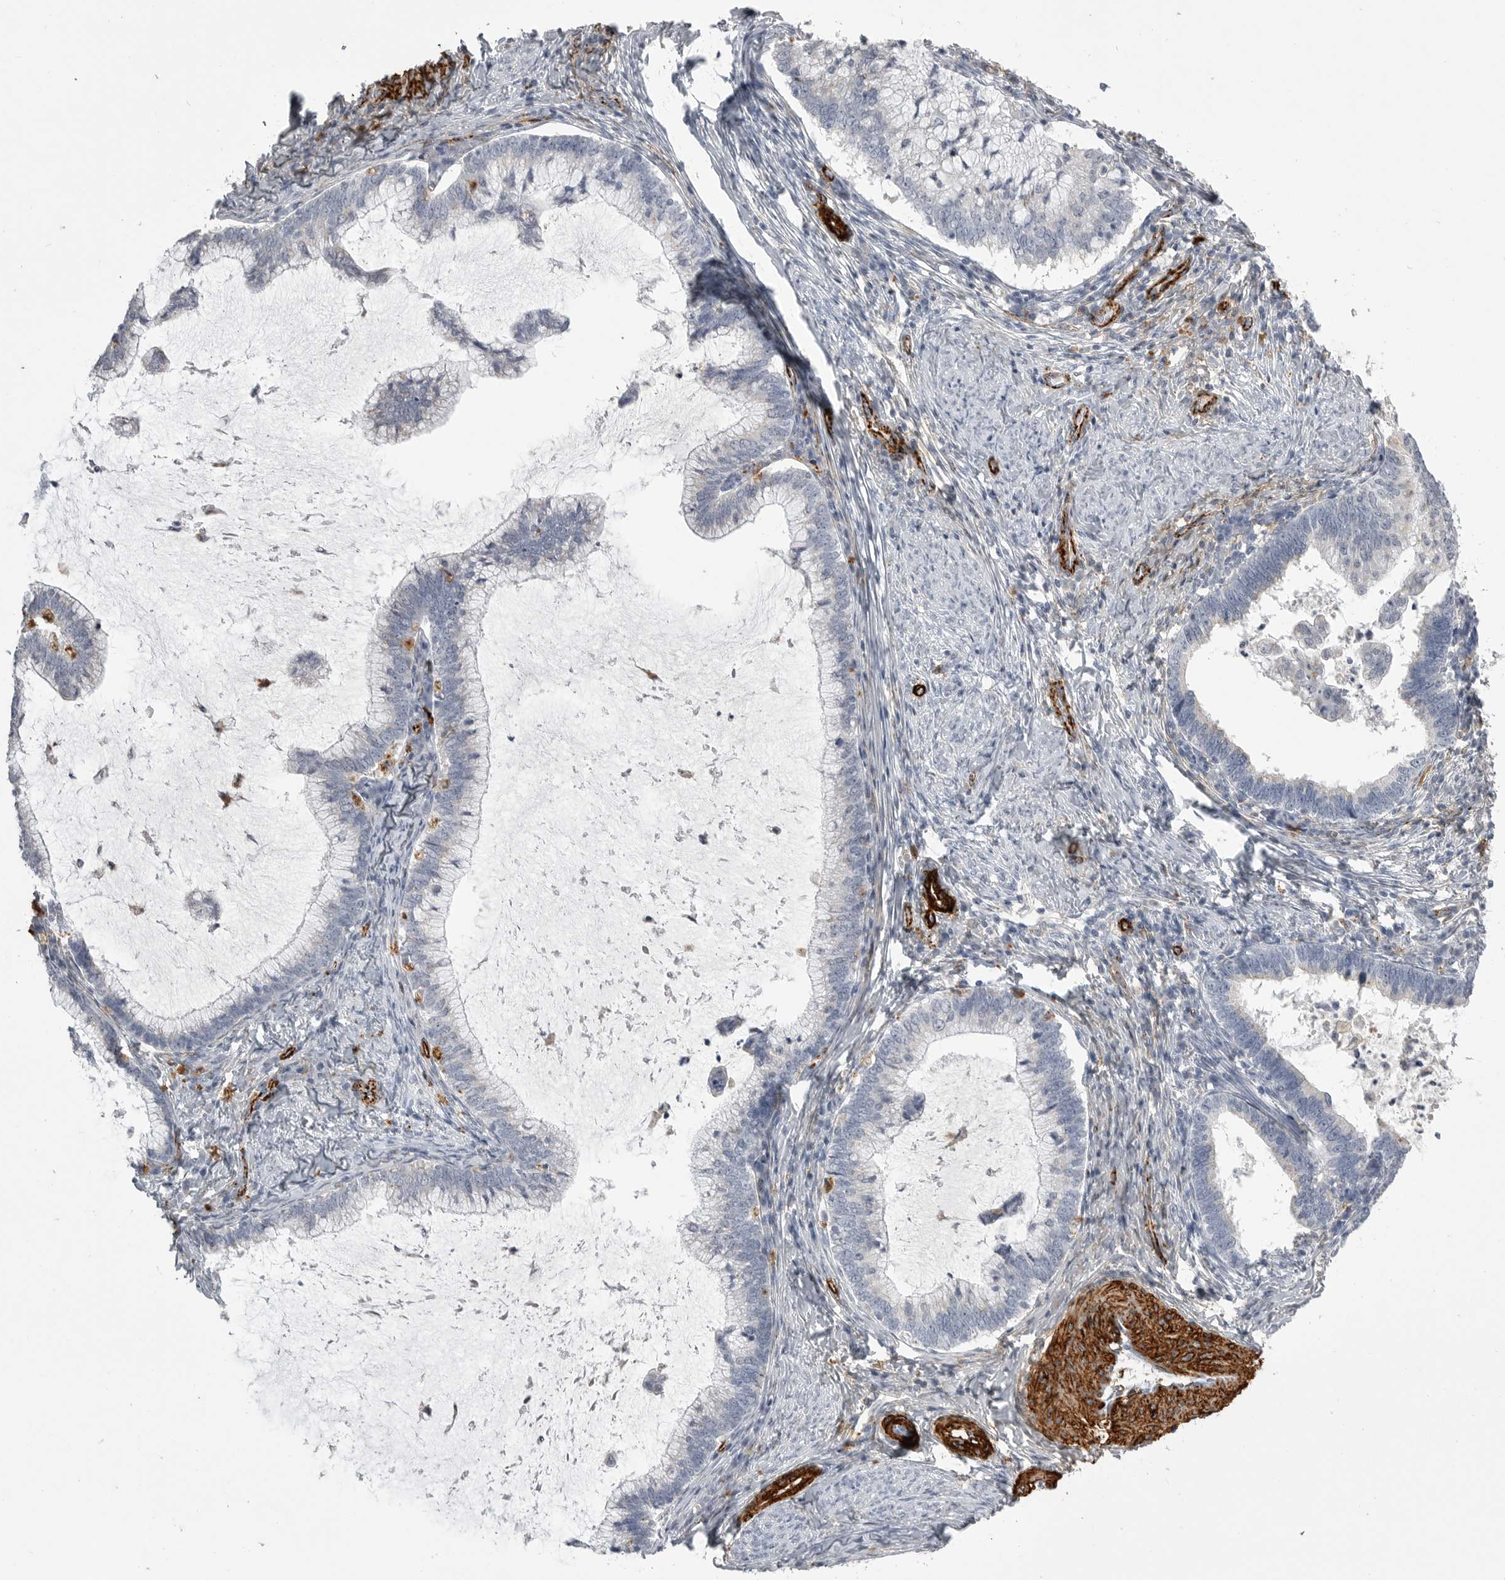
{"staining": {"intensity": "negative", "quantity": "none", "location": "none"}, "tissue": "cervical cancer", "cell_type": "Tumor cells", "image_type": "cancer", "snomed": [{"axis": "morphology", "description": "Adenocarcinoma, NOS"}, {"axis": "topography", "description": "Cervix"}], "caption": "An image of human cervical cancer (adenocarcinoma) is negative for staining in tumor cells.", "gene": "AOC3", "patient": {"sex": "female", "age": 36}}